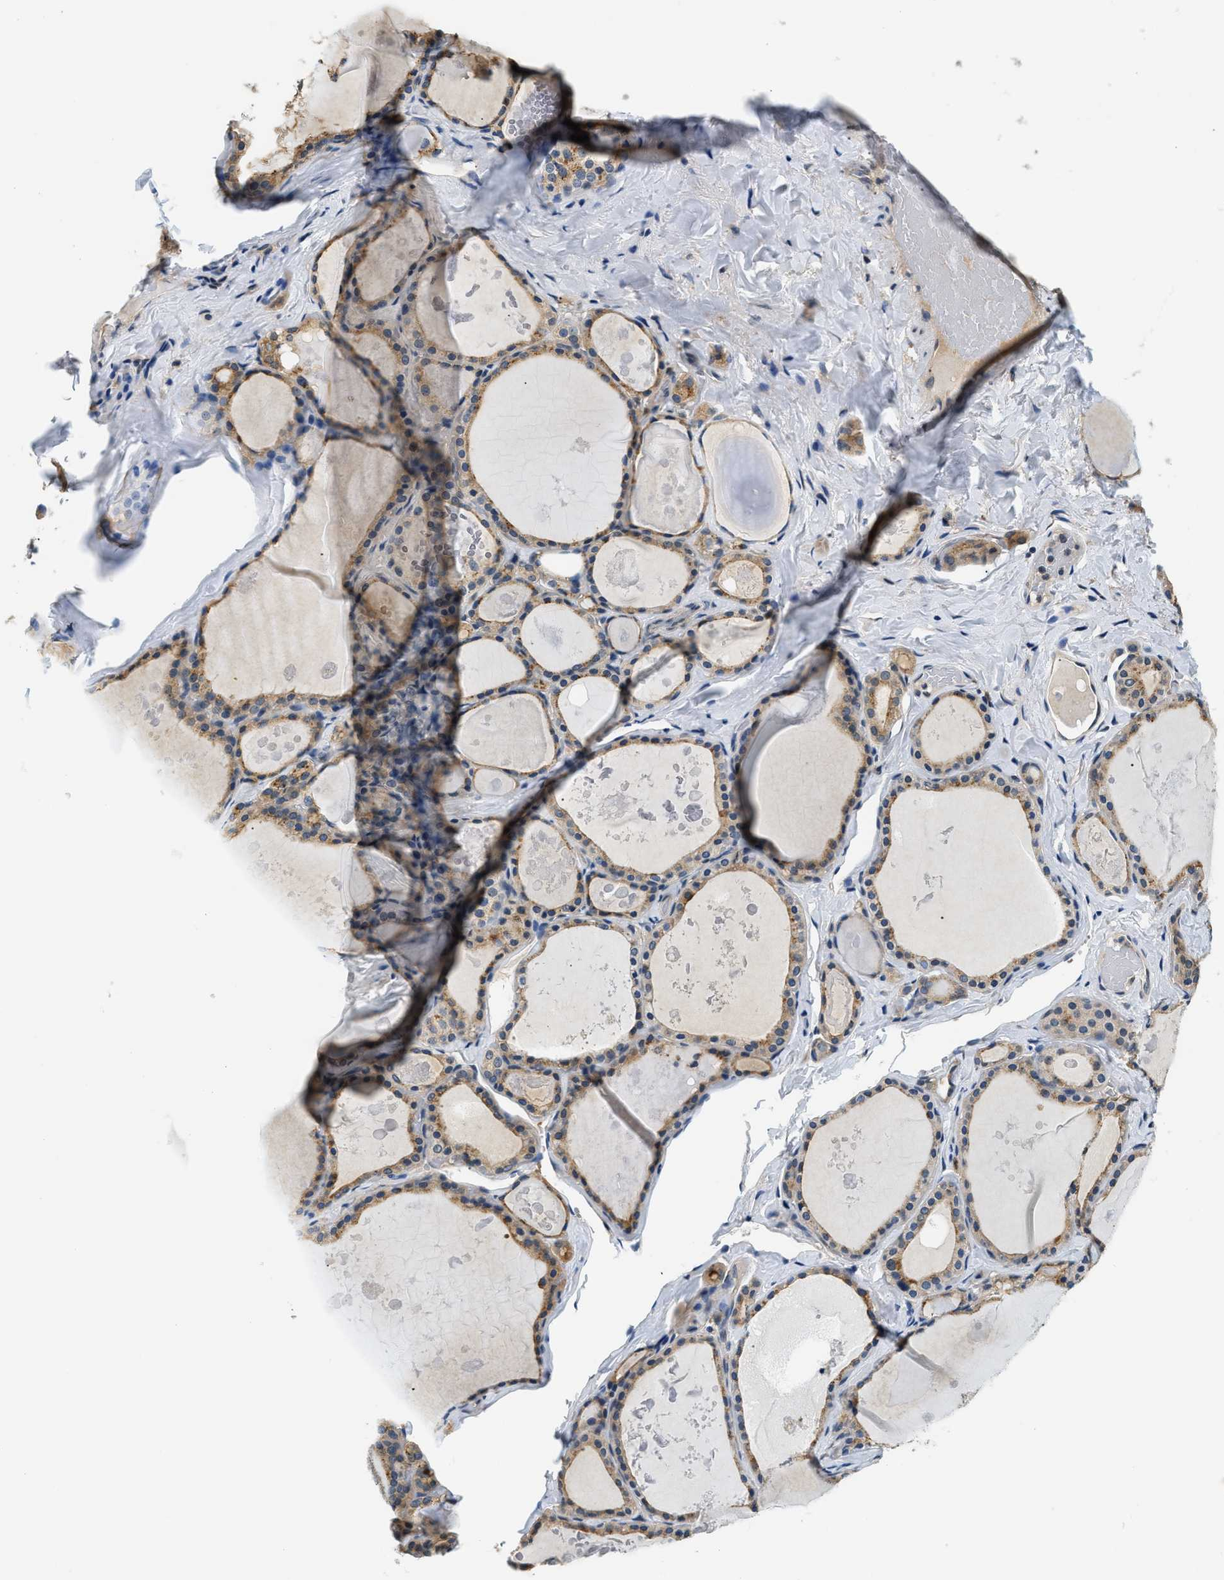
{"staining": {"intensity": "moderate", "quantity": ">75%", "location": "cytoplasmic/membranous"}, "tissue": "thyroid gland", "cell_type": "Glandular cells", "image_type": "normal", "snomed": [{"axis": "morphology", "description": "Normal tissue, NOS"}, {"axis": "topography", "description": "Thyroid gland"}], "caption": "Protein expression analysis of benign thyroid gland shows moderate cytoplasmic/membranous staining in about >75% of glandular cells.", "gene": "BCL7C", "patient": {"sex": "male", "age": 56}}